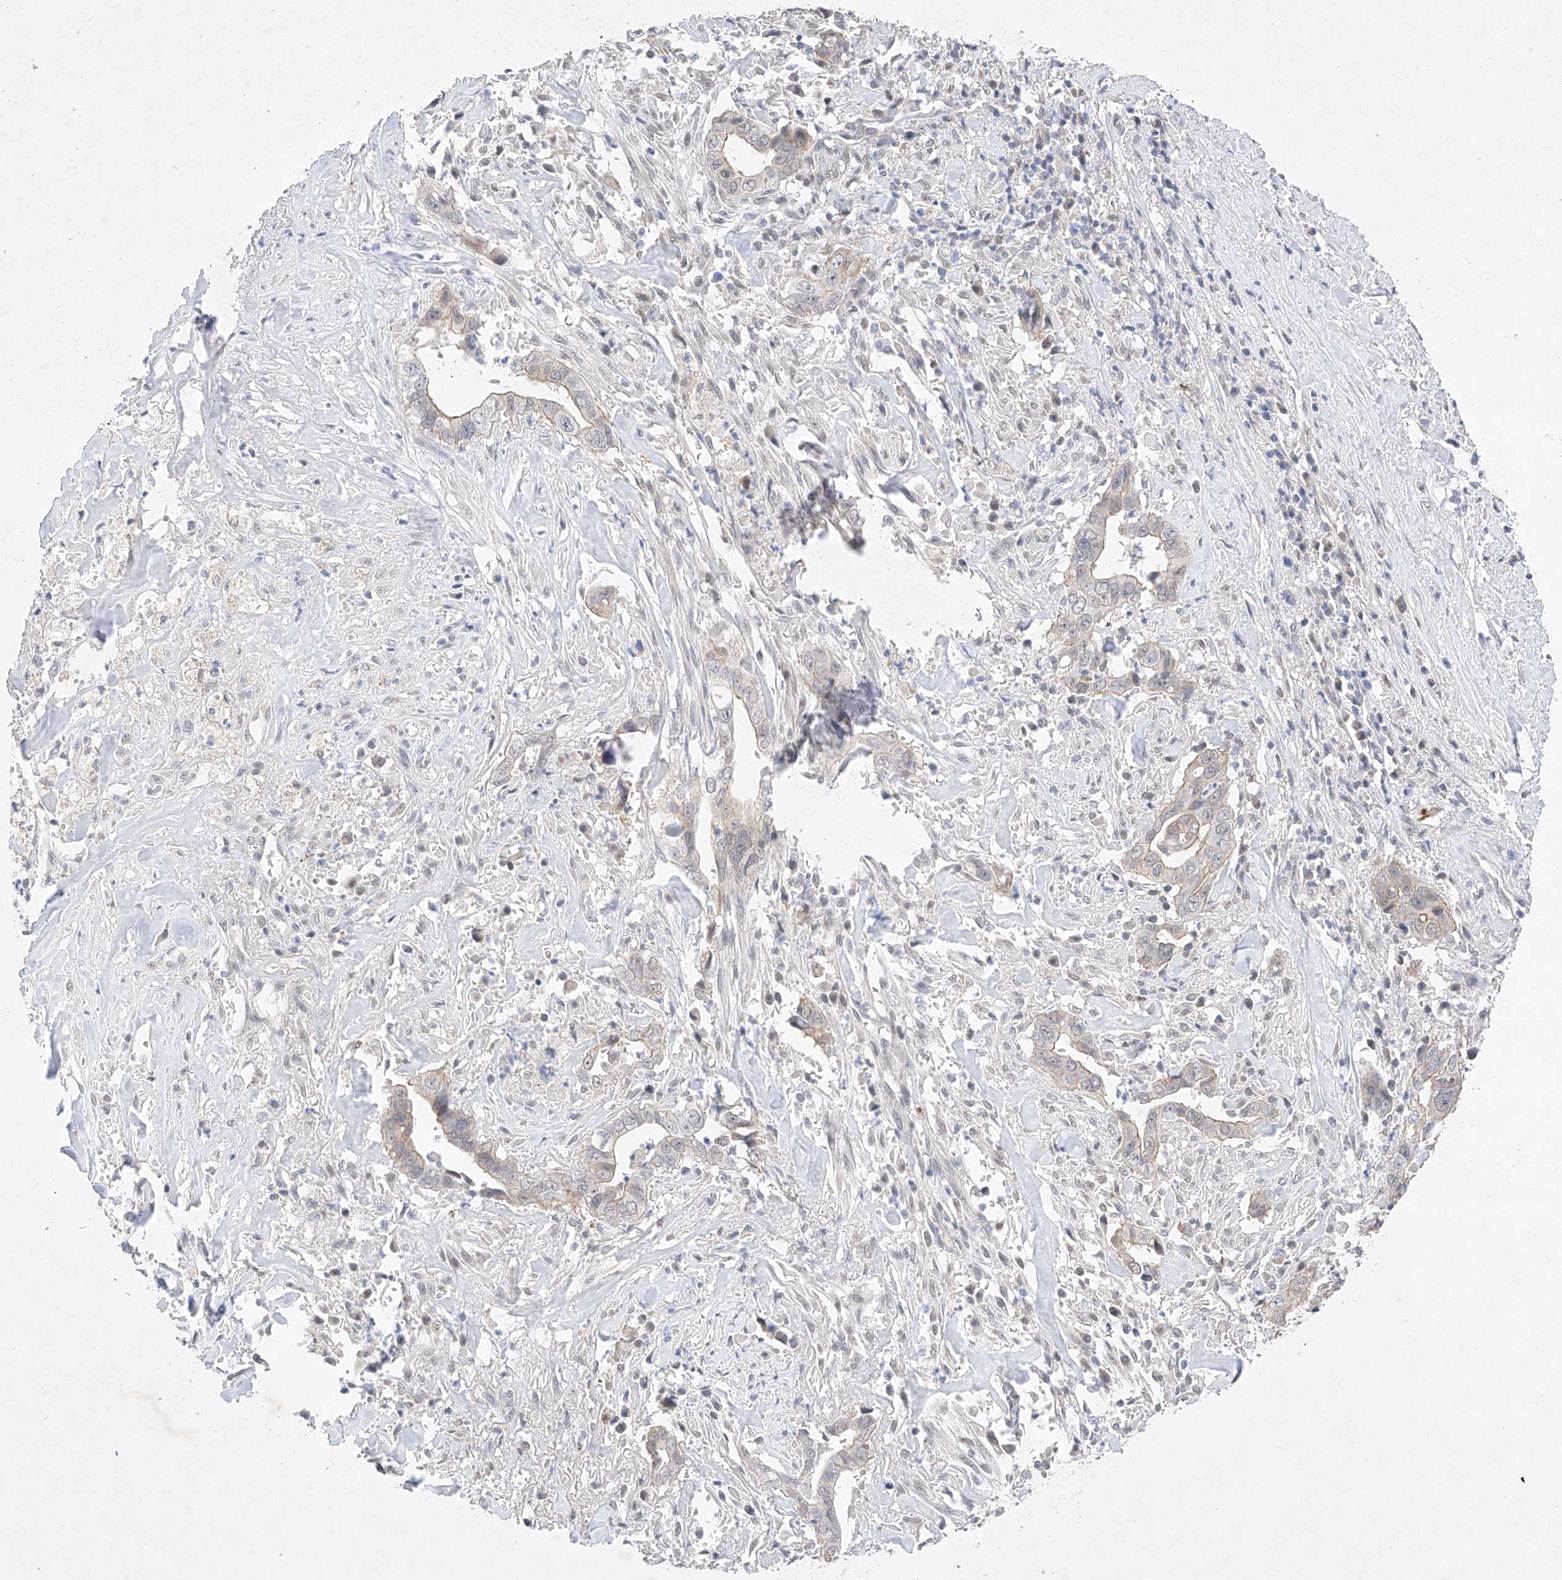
{"staining": {"intensity": "weak", "quantity": "<25%", "location": "cytoplasmic/membranous"}, "tissue": "liver cancer", "cell_type": "Tumor cells", "image_type": "cancer", "snomed": [{"axis": "morphology", "description": "Cholangiocarcinoma"}, {"axis": "topography", "description": "Liver"}], "caption": "Immunohistochemistry (IHC) of liver cancer (cholangiocarcinoma) exhibits no staining in tumor cells.", "gene": "IL22RA2", "patient": {"sex": "female", "age": 79}}